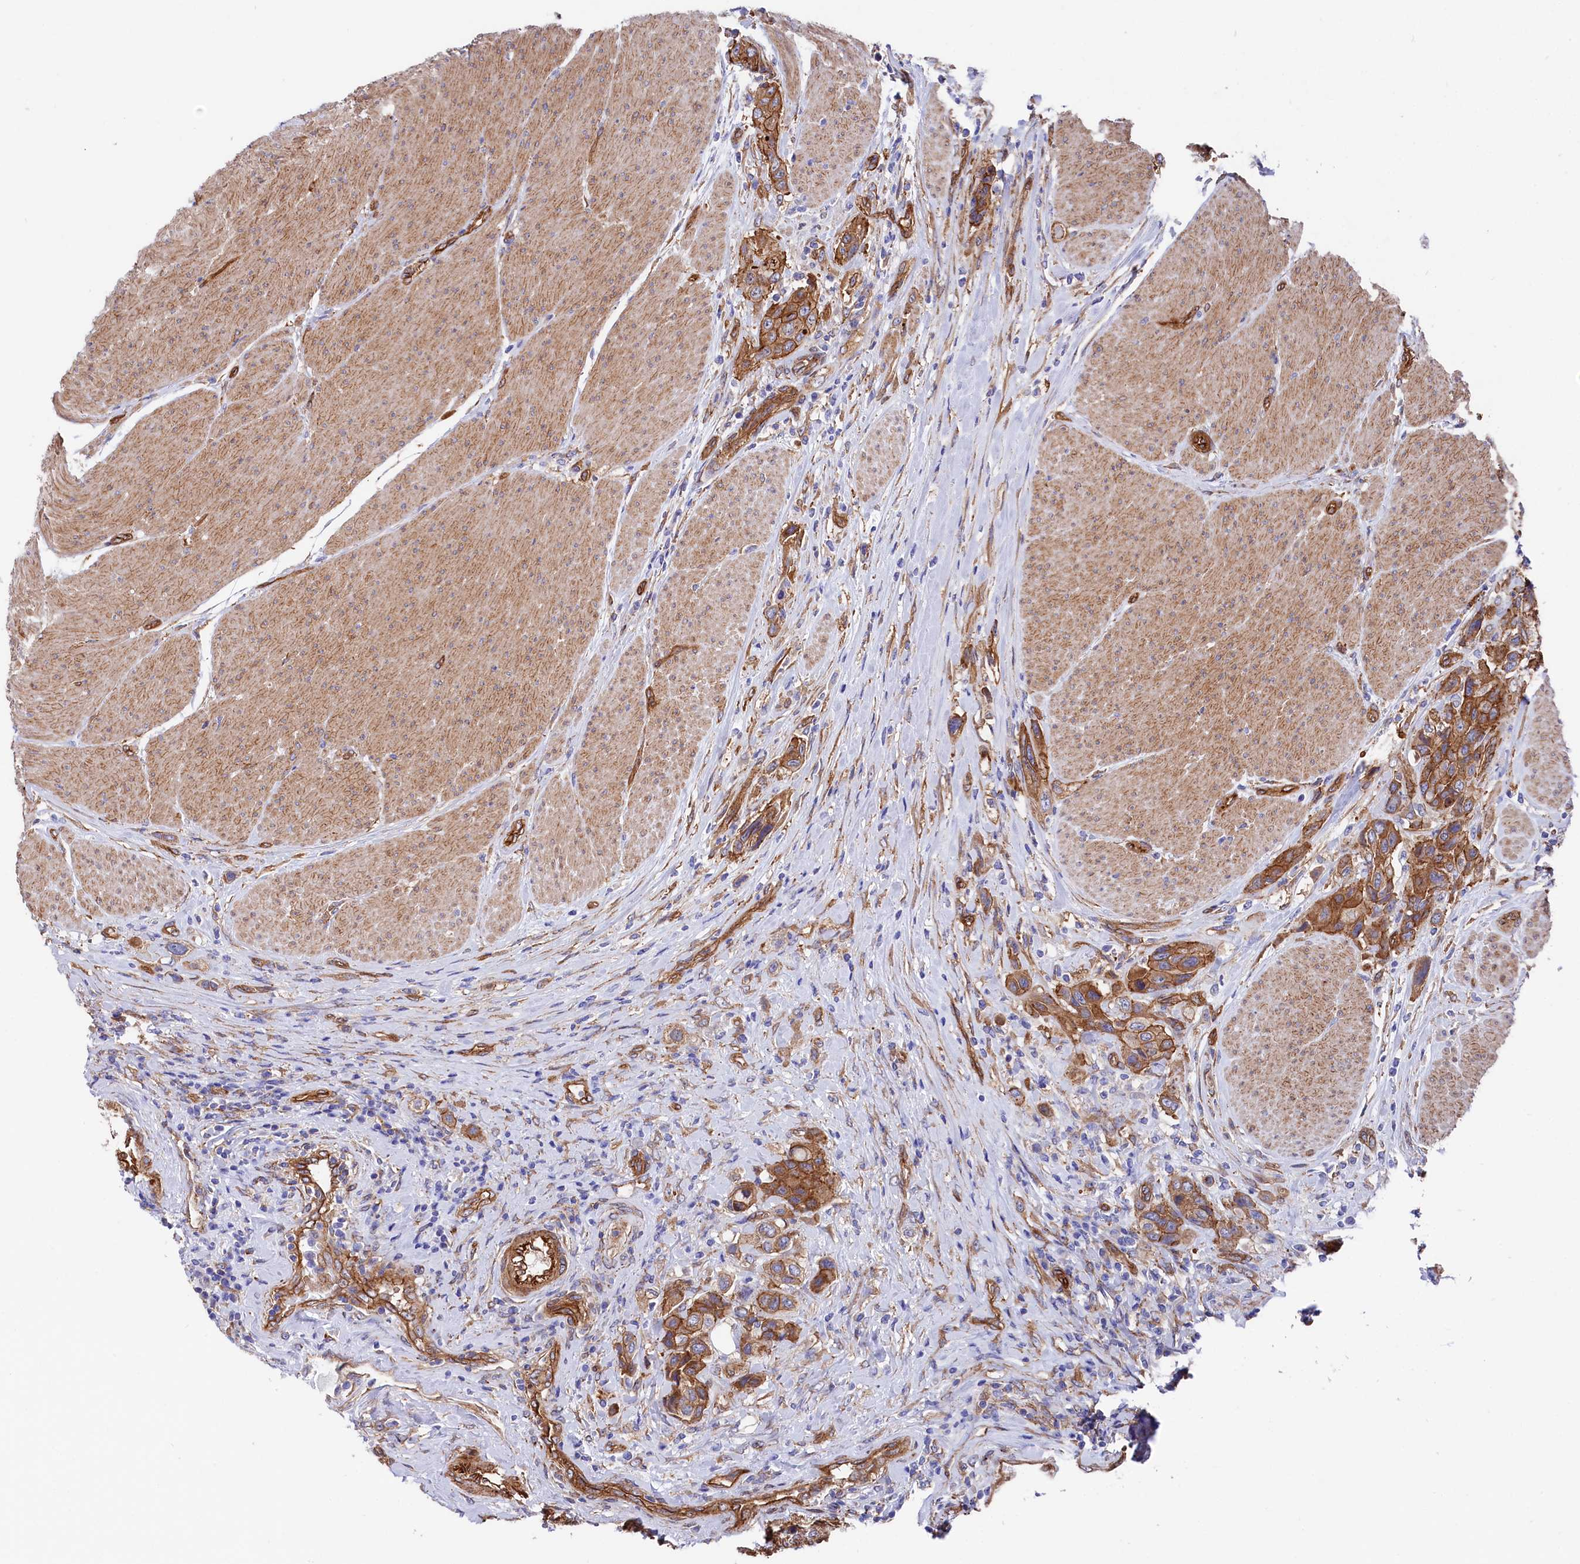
{"staining": {"intensity": "strong", "quantity": ">75%", "location": "cytoplasmic/membranous"}, "tissue": "urothelial cancer", "cell_type": "Tumor cells", "image_type": "cancer", "snomed": [{"axis": "morphology", "description": "Urothelial carcinoma, High grade"}, {"axis": "topography", "description": "Urinary bladder"}], "caption": "An immunohistochemistry (IHC) image of tumor tissue is shown. Protein staining in brown highlights strong cytoplasmic/membranous positivity in urothelial cancer within tumor cells. The staining was performed using DAB to visualize the protein expression in brown, while the nuclei were stained in blue with hematoxylin (Magnification: 20x).", "gene": "TNKS1BP1", "patient": {"sex": "male", "age": 50}}